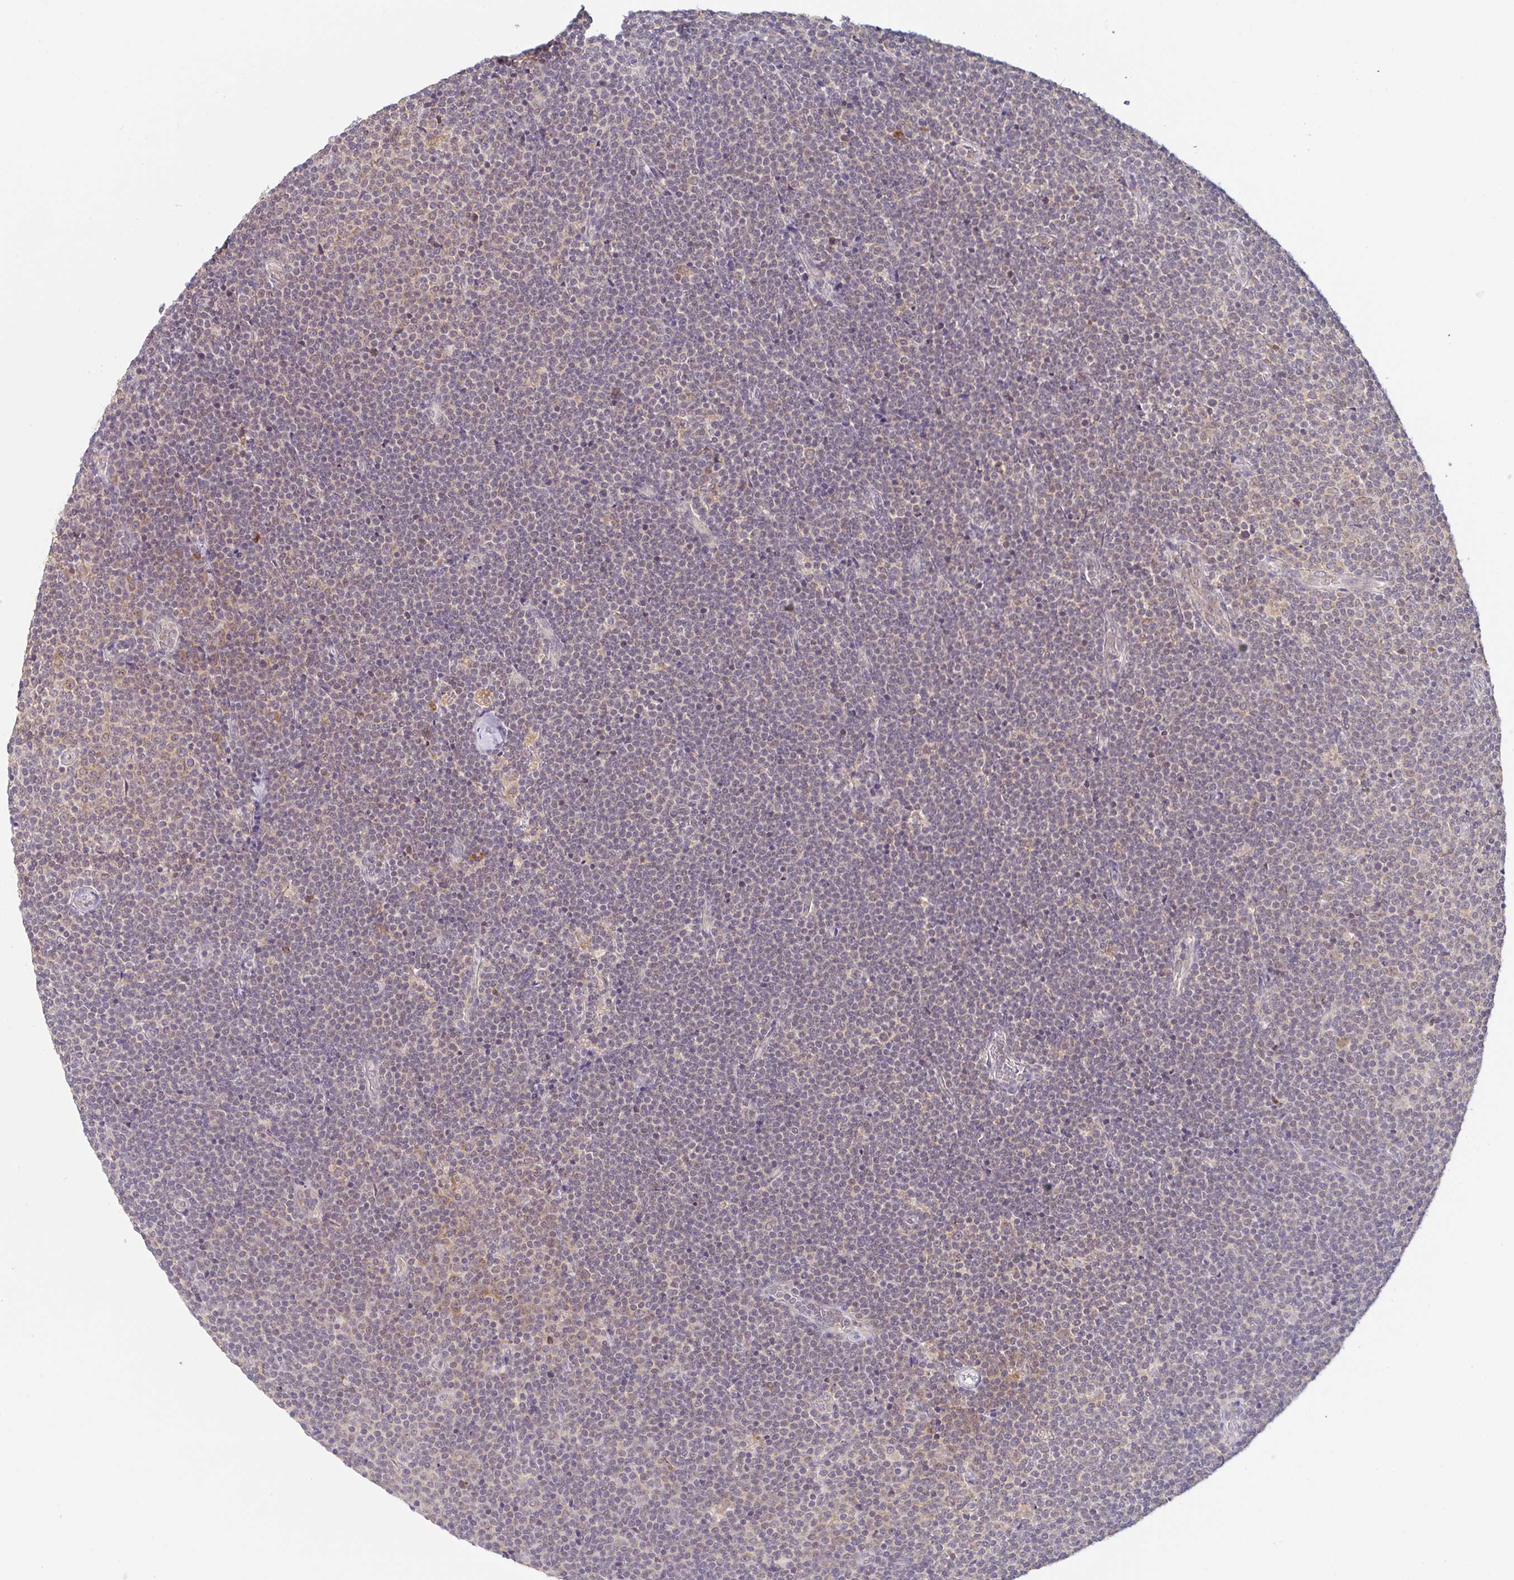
{"staining": {"intensity": "weak", "quantity": "<25%", "location": "cytoplasmic/membranous"}, "tissue": "lymphoma", "cell_type": "Tumor cells", "image_type": "cancer", "snomed": [{"axis": "morphology", "description": "Malignant lymphoma, non-Hodgkin's type, Low grade"}, {"axis": "topography", "description": "Lymph node"}], "caption": "Tumor cells show no significant positivity in low-grade malignant lymphoma, non-Hodgkin's type. (Stains: DAB (3,3'-diaminobenzidine) IHC with hematoxylin counter stain, Microscopy: brightfield microscopy at high magnification).", "gene": "DERL2", "patient": {"sex": "male", "age": 48}}